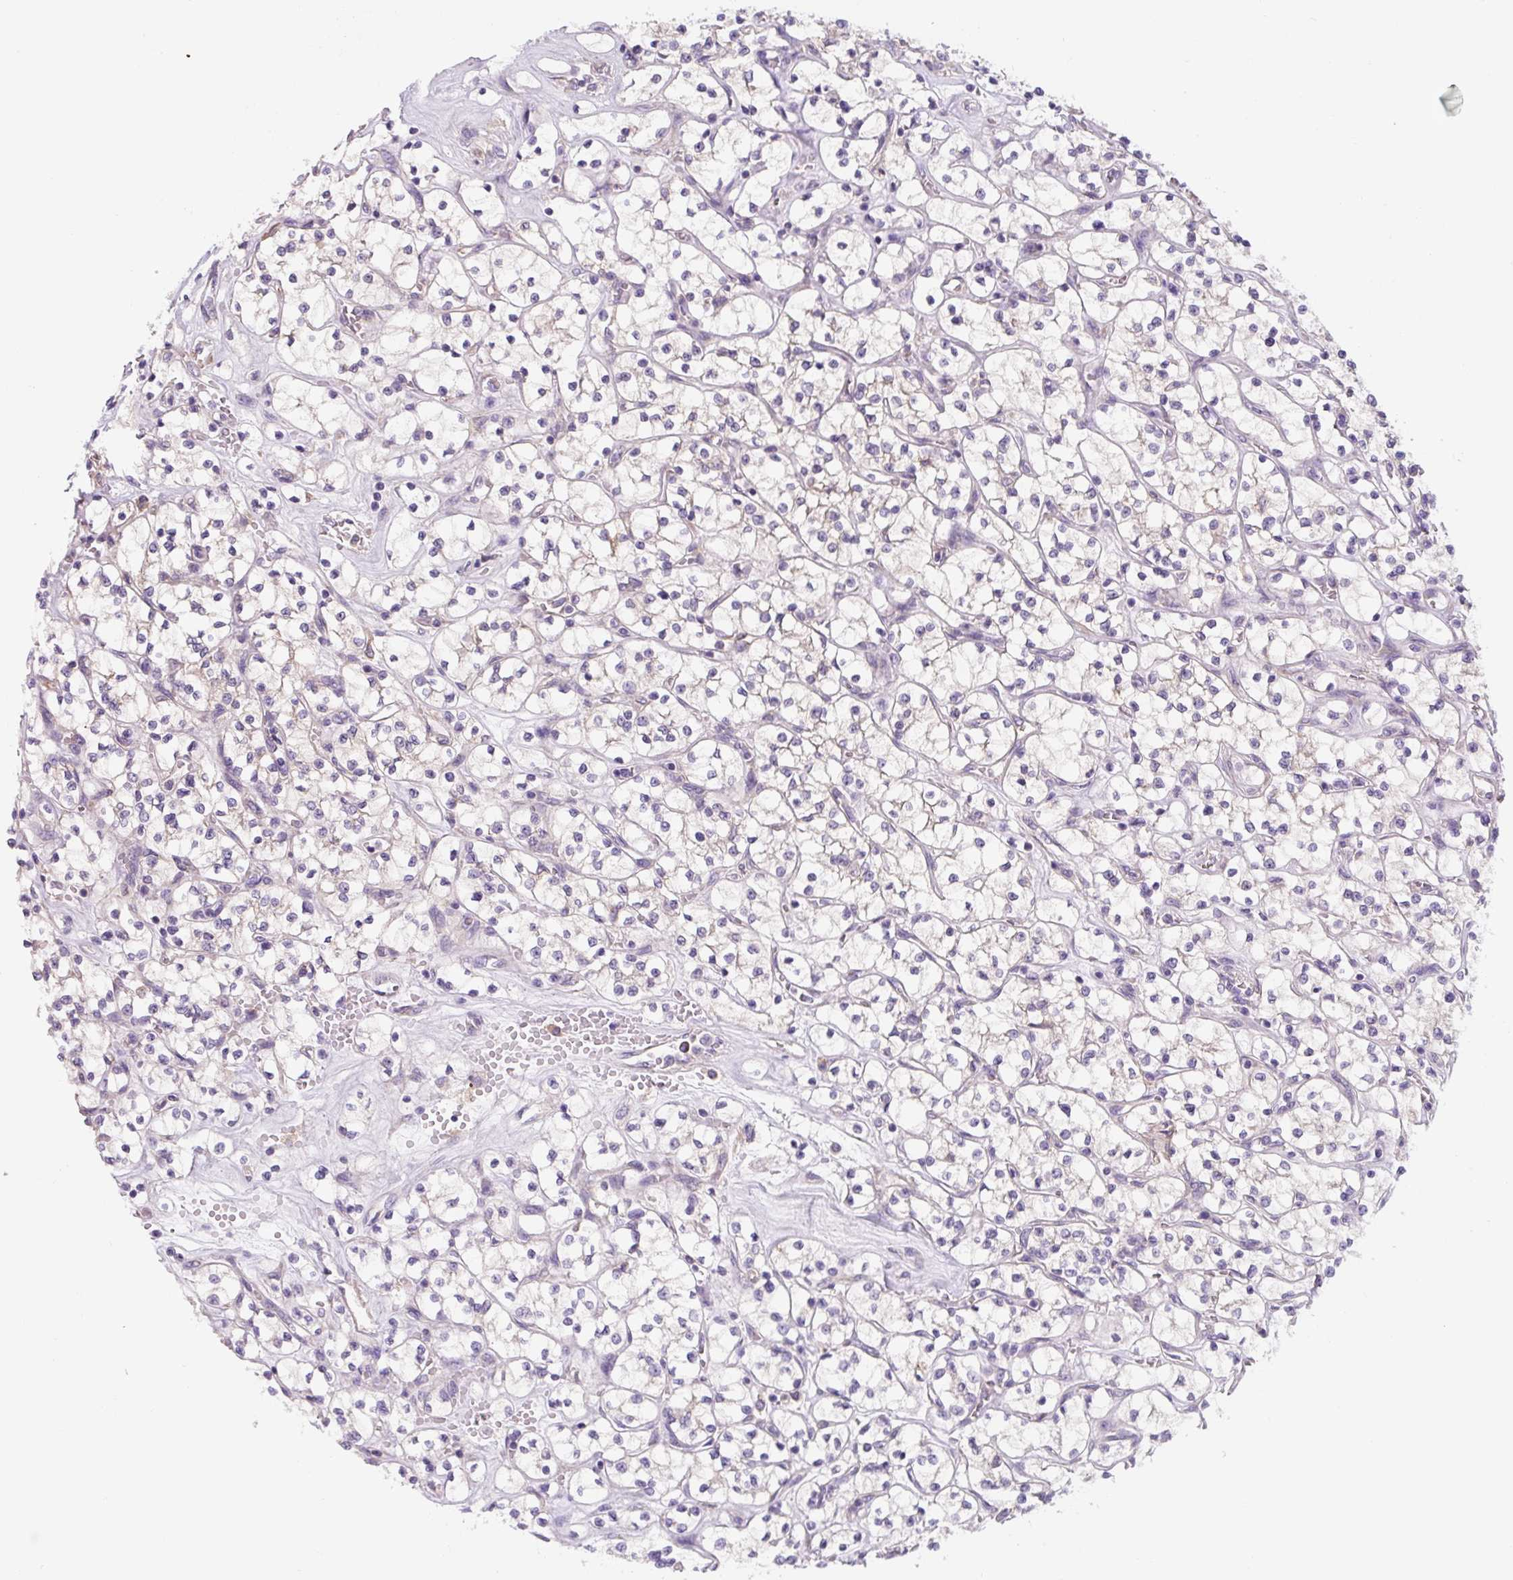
{"staining": {"intensity": "negative", "quantity": "none", "location": "none"}, "tissue": "renal cancer", "cell_type": "Tumor cells", "image_type": "cancer", "snomed": [{"axis": "morphology", "description": "Adenocarcinoma, NOS"}, {"axis": "topography", "description": "Kidney"}], "caption": "Immunohistochemical staining of human renal adenocarcinoma displays no significant positivity in tumor cells.", "gene": "FZD5", "patient": {"sex": "female", "age": 64}}